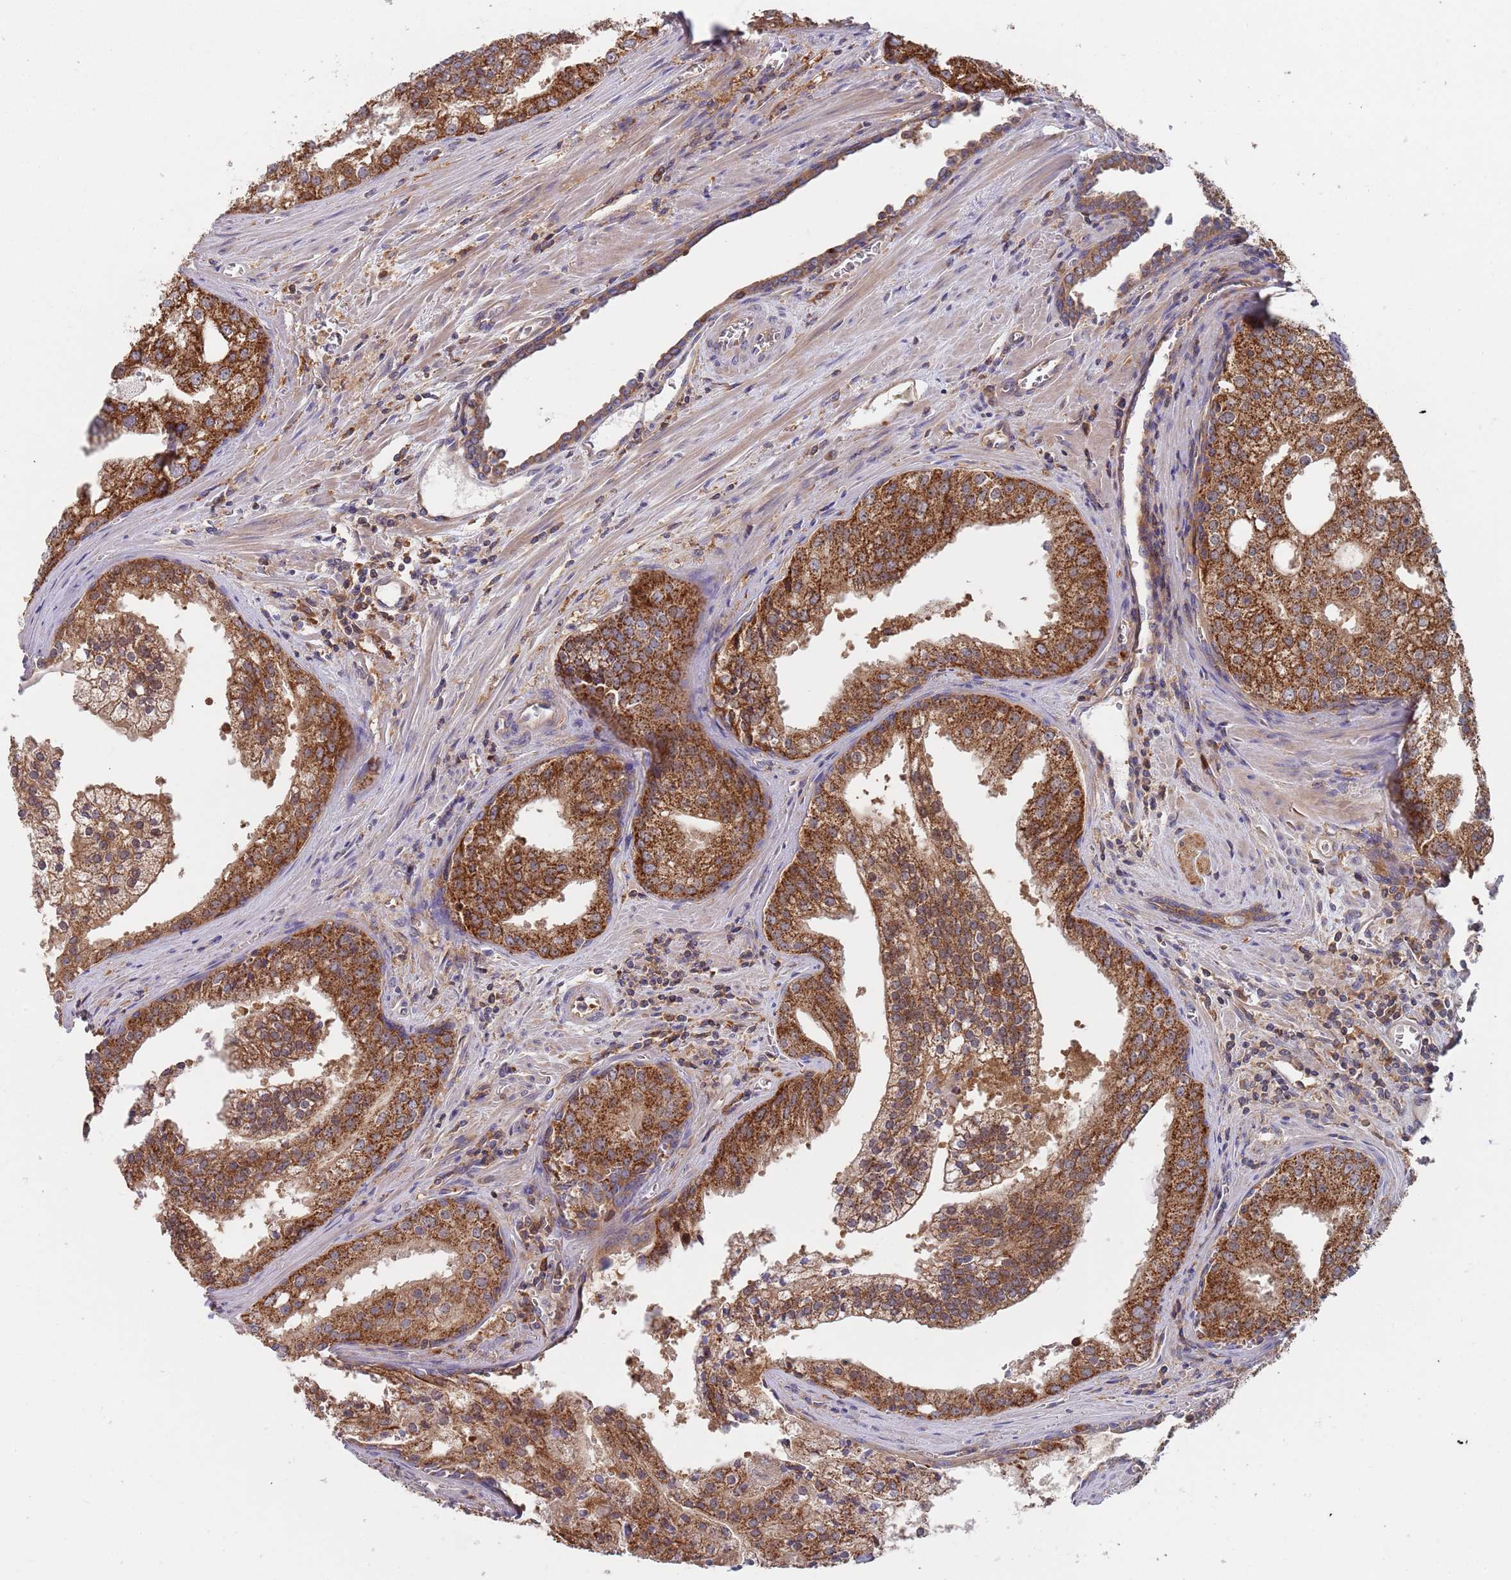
{"staining": {"intensity": "moderate", "quantity": ">75%", "location": "cytoplasmic/membranous"}, "tissue": "prostate cancer", "cell_type": "Tumor cells", "image_type": "cancer", "snomed": [{"axis": "morphology", "description": "Adenocarcinoma, High grade"}, {"axis": "topography", "description": "Prostate"}], "caption": "Immunohistochemistry (IHC) of prostate high-grade adenocarcinoma exhibits medium levels of moderate cytoplasmic/membranous staining in approximately >75% of tumor cells.", "gene": "GDI2", "patient": {"sex": "male", "age": 68}}